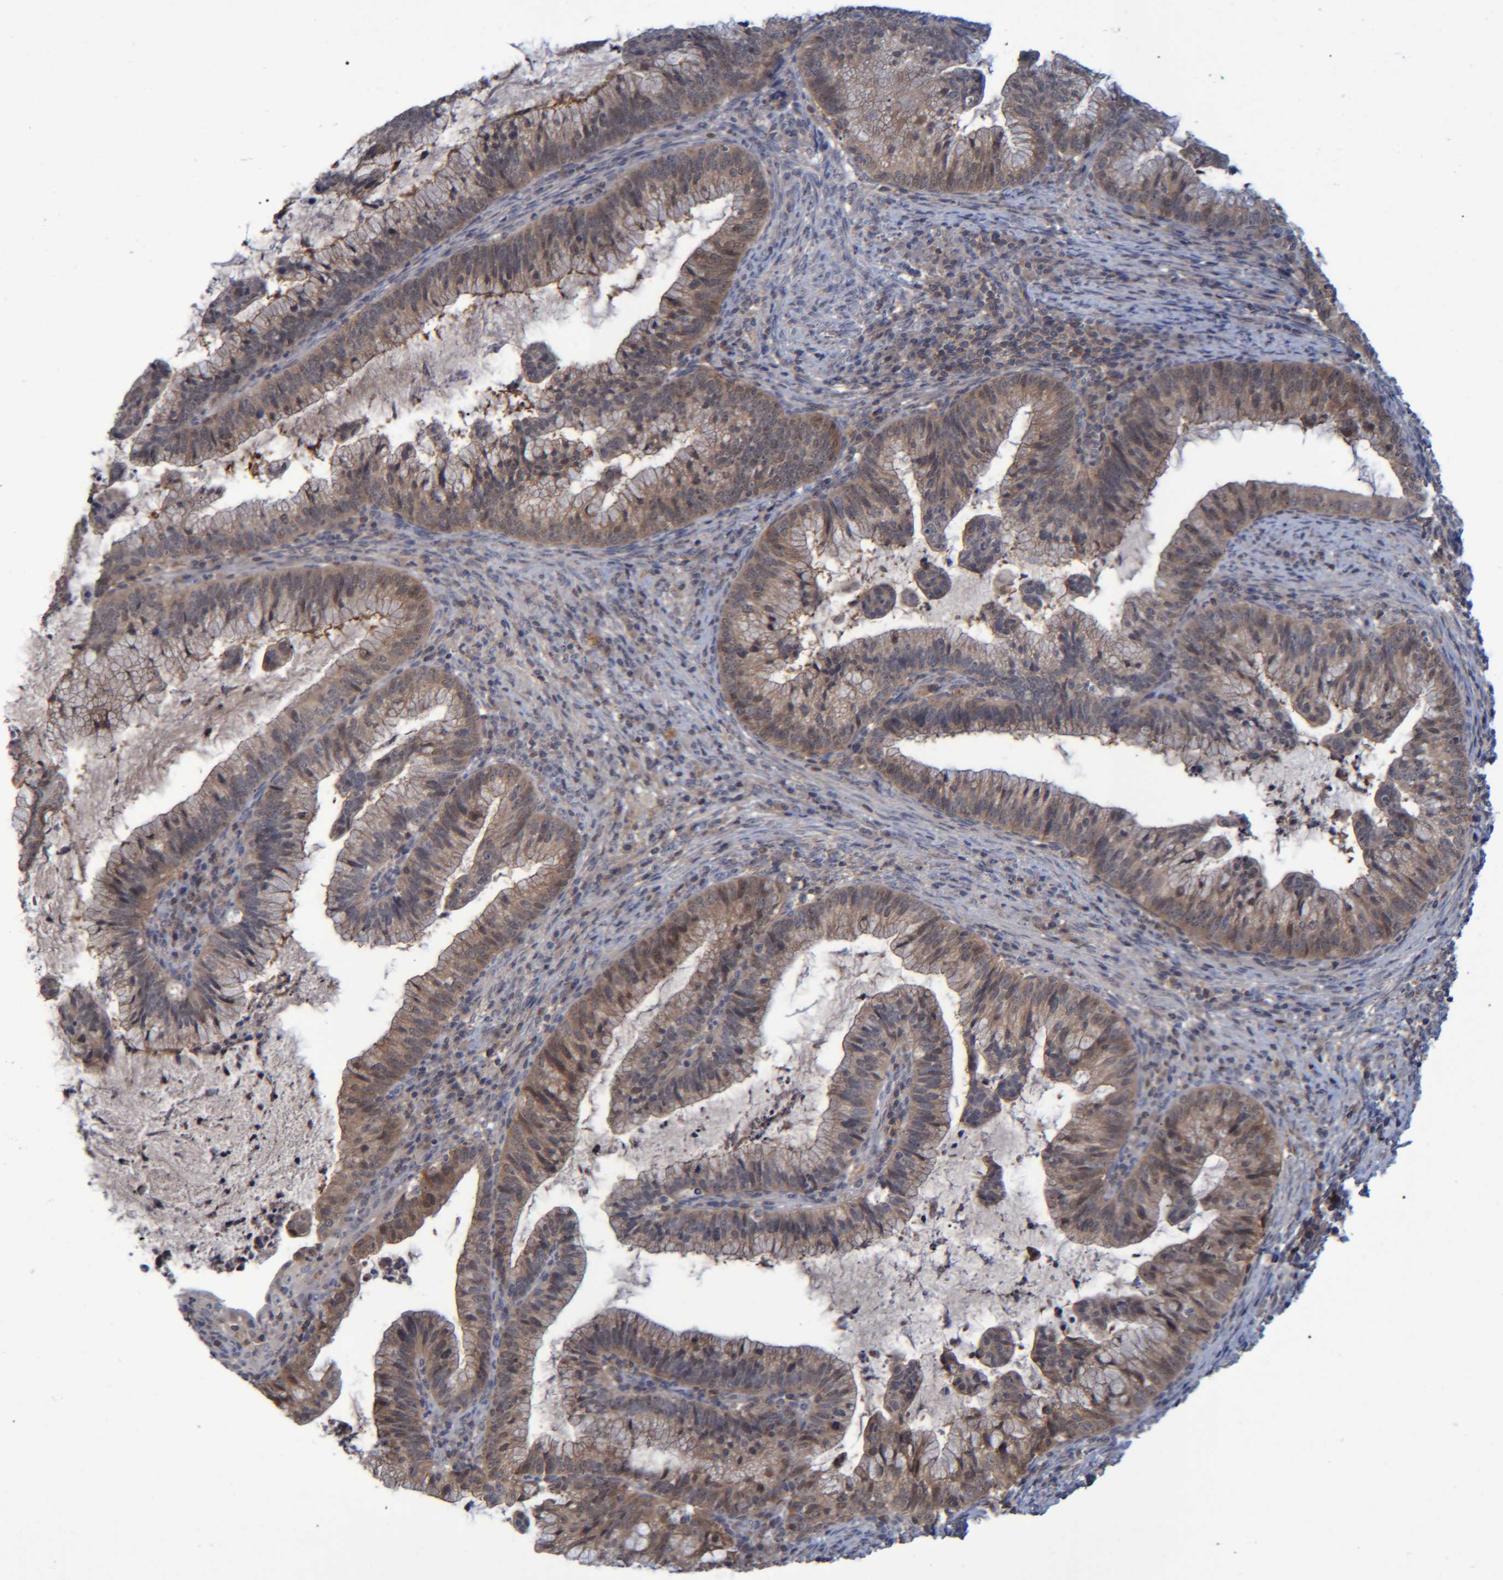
{"staining": {"intensity": "moderate", "quantity": ">75%", "location": "cytoplasmic/membranous"}, "tissue": "cervical cancer", "cell_type": "Tumor cells", "image_type": "cancer", "snomed": [{"axis": "morphology", "description": "Adenocarcinoma, NOS"}, {"axis": "topography", "description": "Cervix"}], "caption": "This histopathology image demonstrates cervical adenocarcinoma stained with immunohistochemistry (IHC) to label a protein in brown. The cytoplasmic/membranous of tumor cells show moderate positivity for the protein. Nuclei are counter-stained blue.", "gene": "PCYT2", "patient": {"sex": "female", "age": 36}}